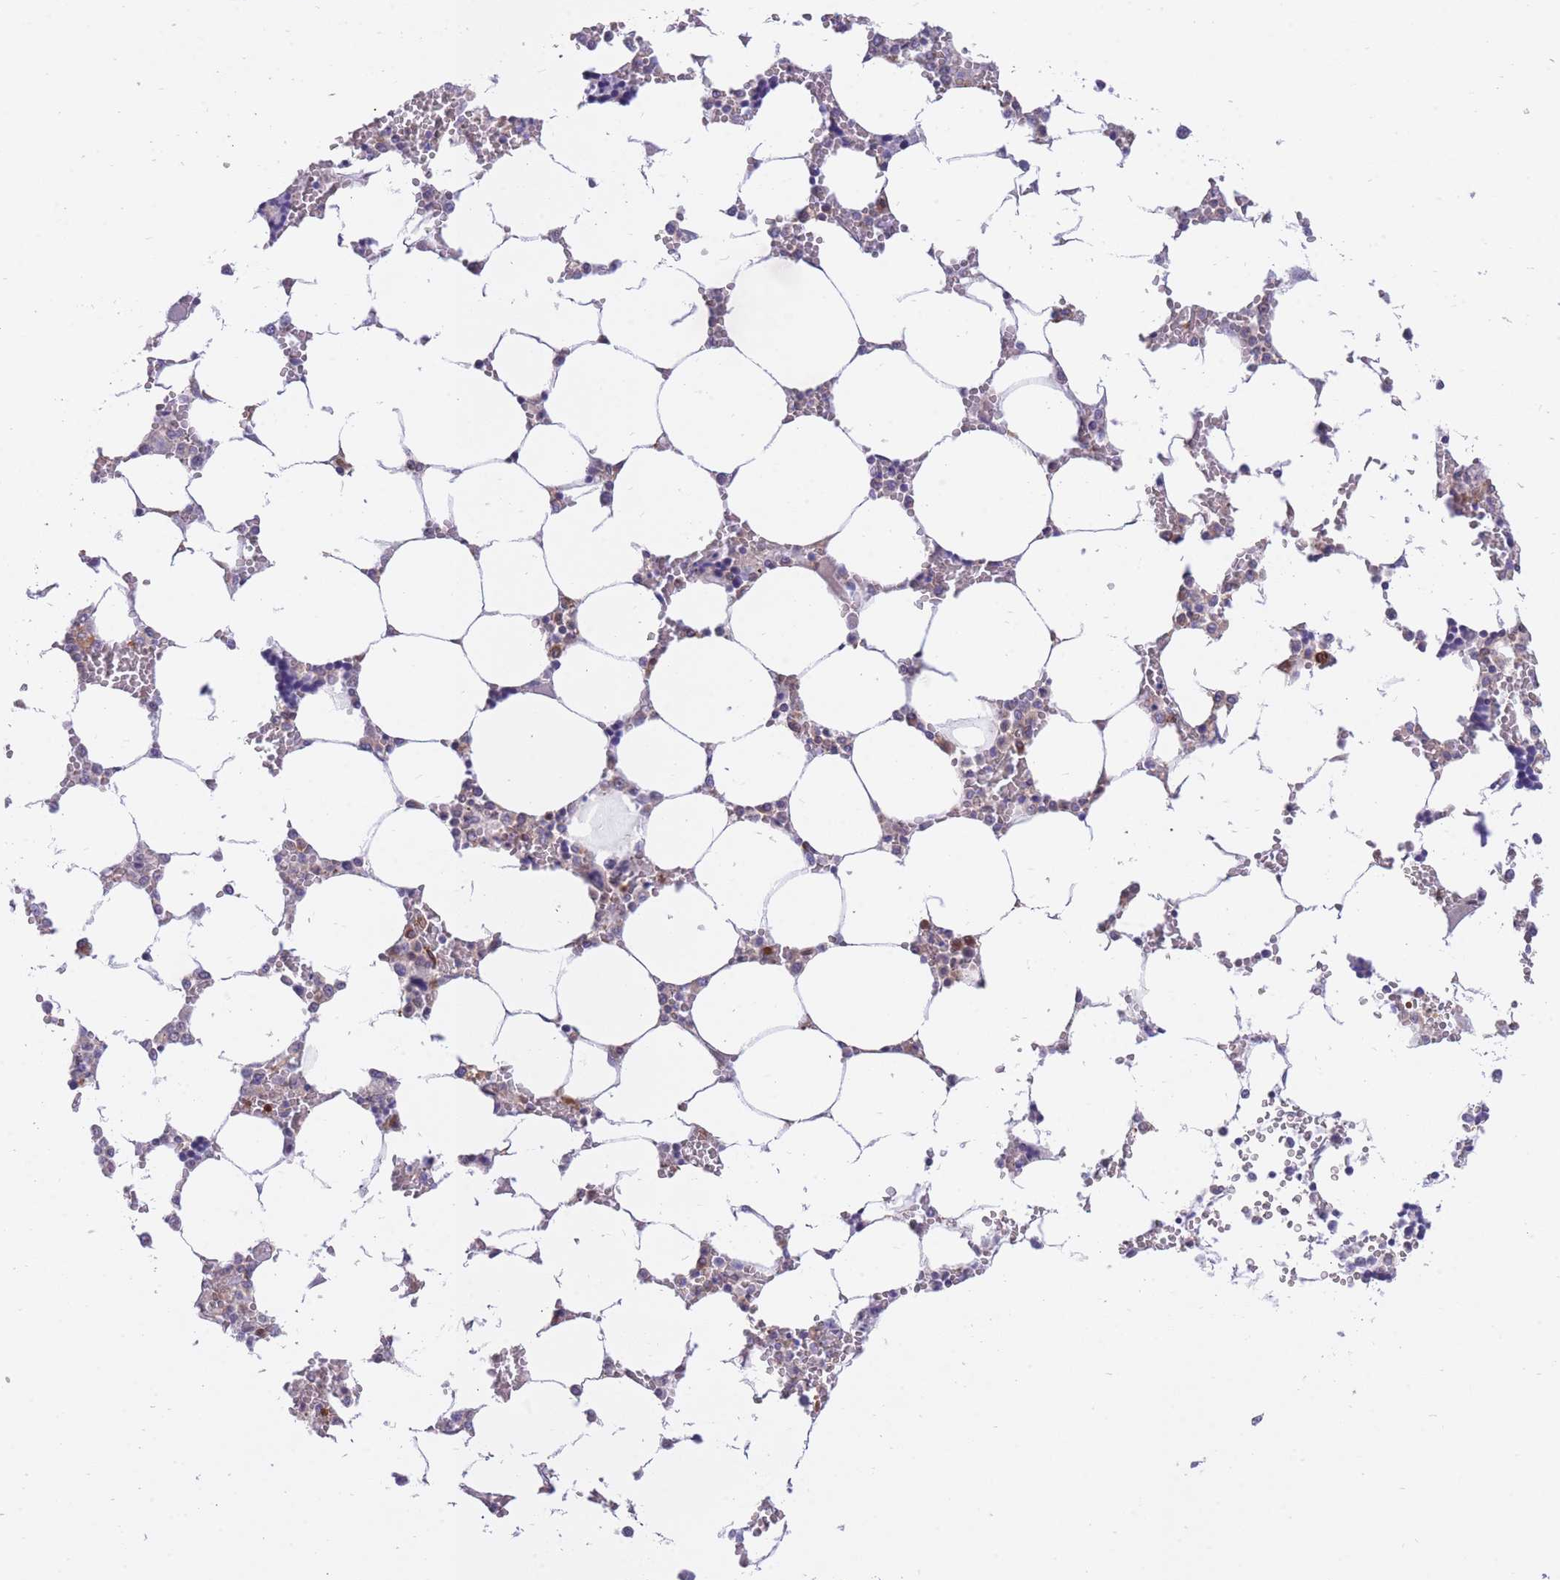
{"staining": {"intensity": "moderate", "quantity": "<25%", "location": "cytoplasmic/membranous"}, "tissue": "bone marrow", "cell_type": "Hematopoietic cells", "image_type": "normal", "snomed": [{"axis": "morphology", "description": "Normal tissue, NOS"}, {"axis": "topography", "description": "Bone marrow"}], "caption": "This micrograph reveals immunohistochemistry staining of normal human bone marrow, with low moderate cytoplasmic/membranous expression in approximately <25% of hematopoietic cells.", "gene": "NAMPT", "patient": {"sex": "male", "age": 64}}